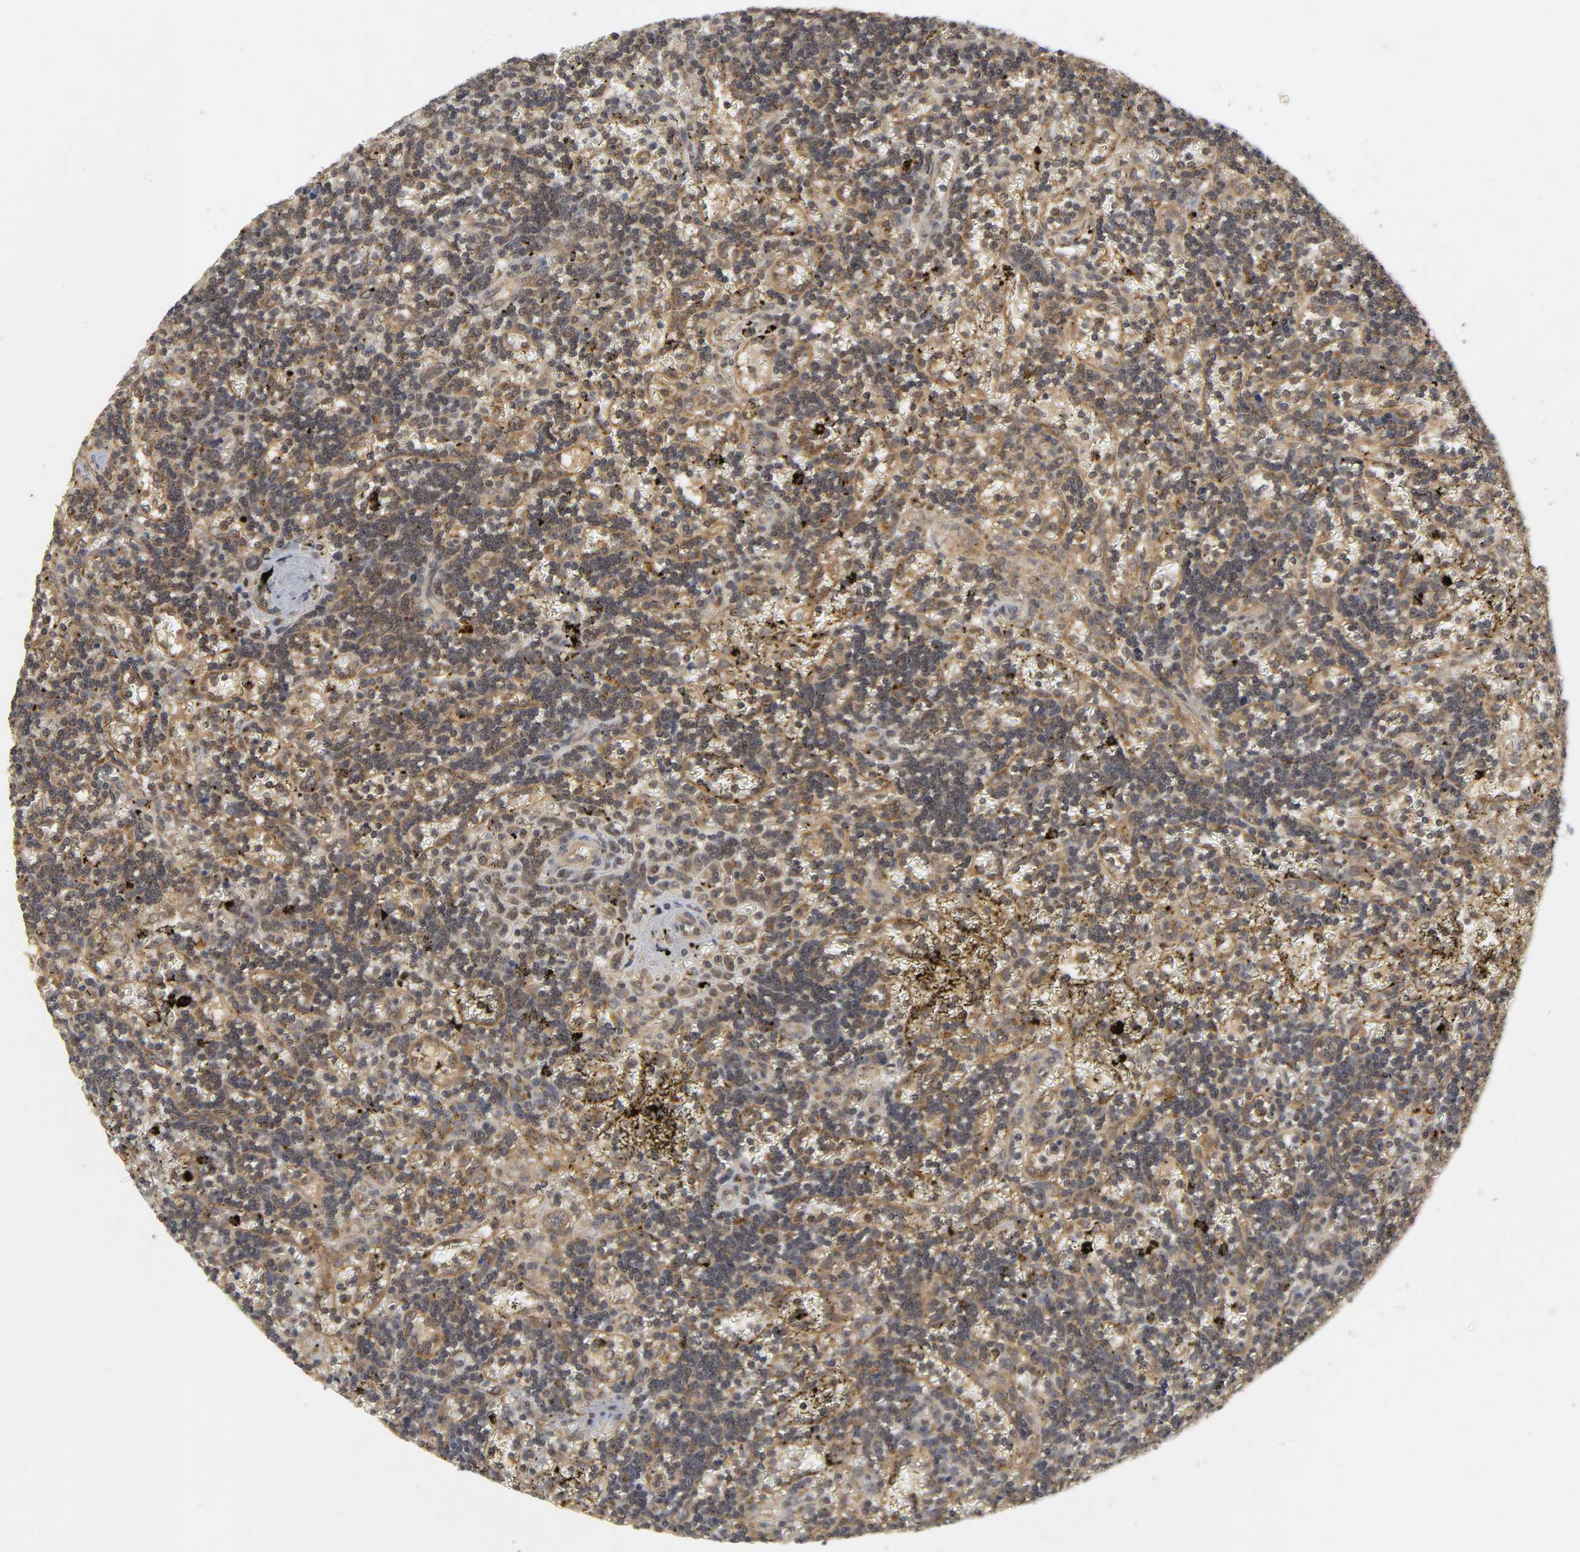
{"staining": {"intensity": "moderate", "quantity": ">75%", "location": "cytoplasmic/membranous"}, "tissue": "lymphoma", "cell_type": "Tumor cells", "image_type": "cancer", "snomed": [{"axis": "morphology", "description": "Malignant lymphoma, non-Hodgkin's type, Low grade"}, {"axis": "topography", "description": "Spleen"}], "caption": "This is a histology image of immunohistochemistry staining of lymphoma, which shows moderate staining in the cytoplasmic/membranous of tumor cells.", "gene": "TRAF6", "patient": {"sex": "male", "age": 60}}